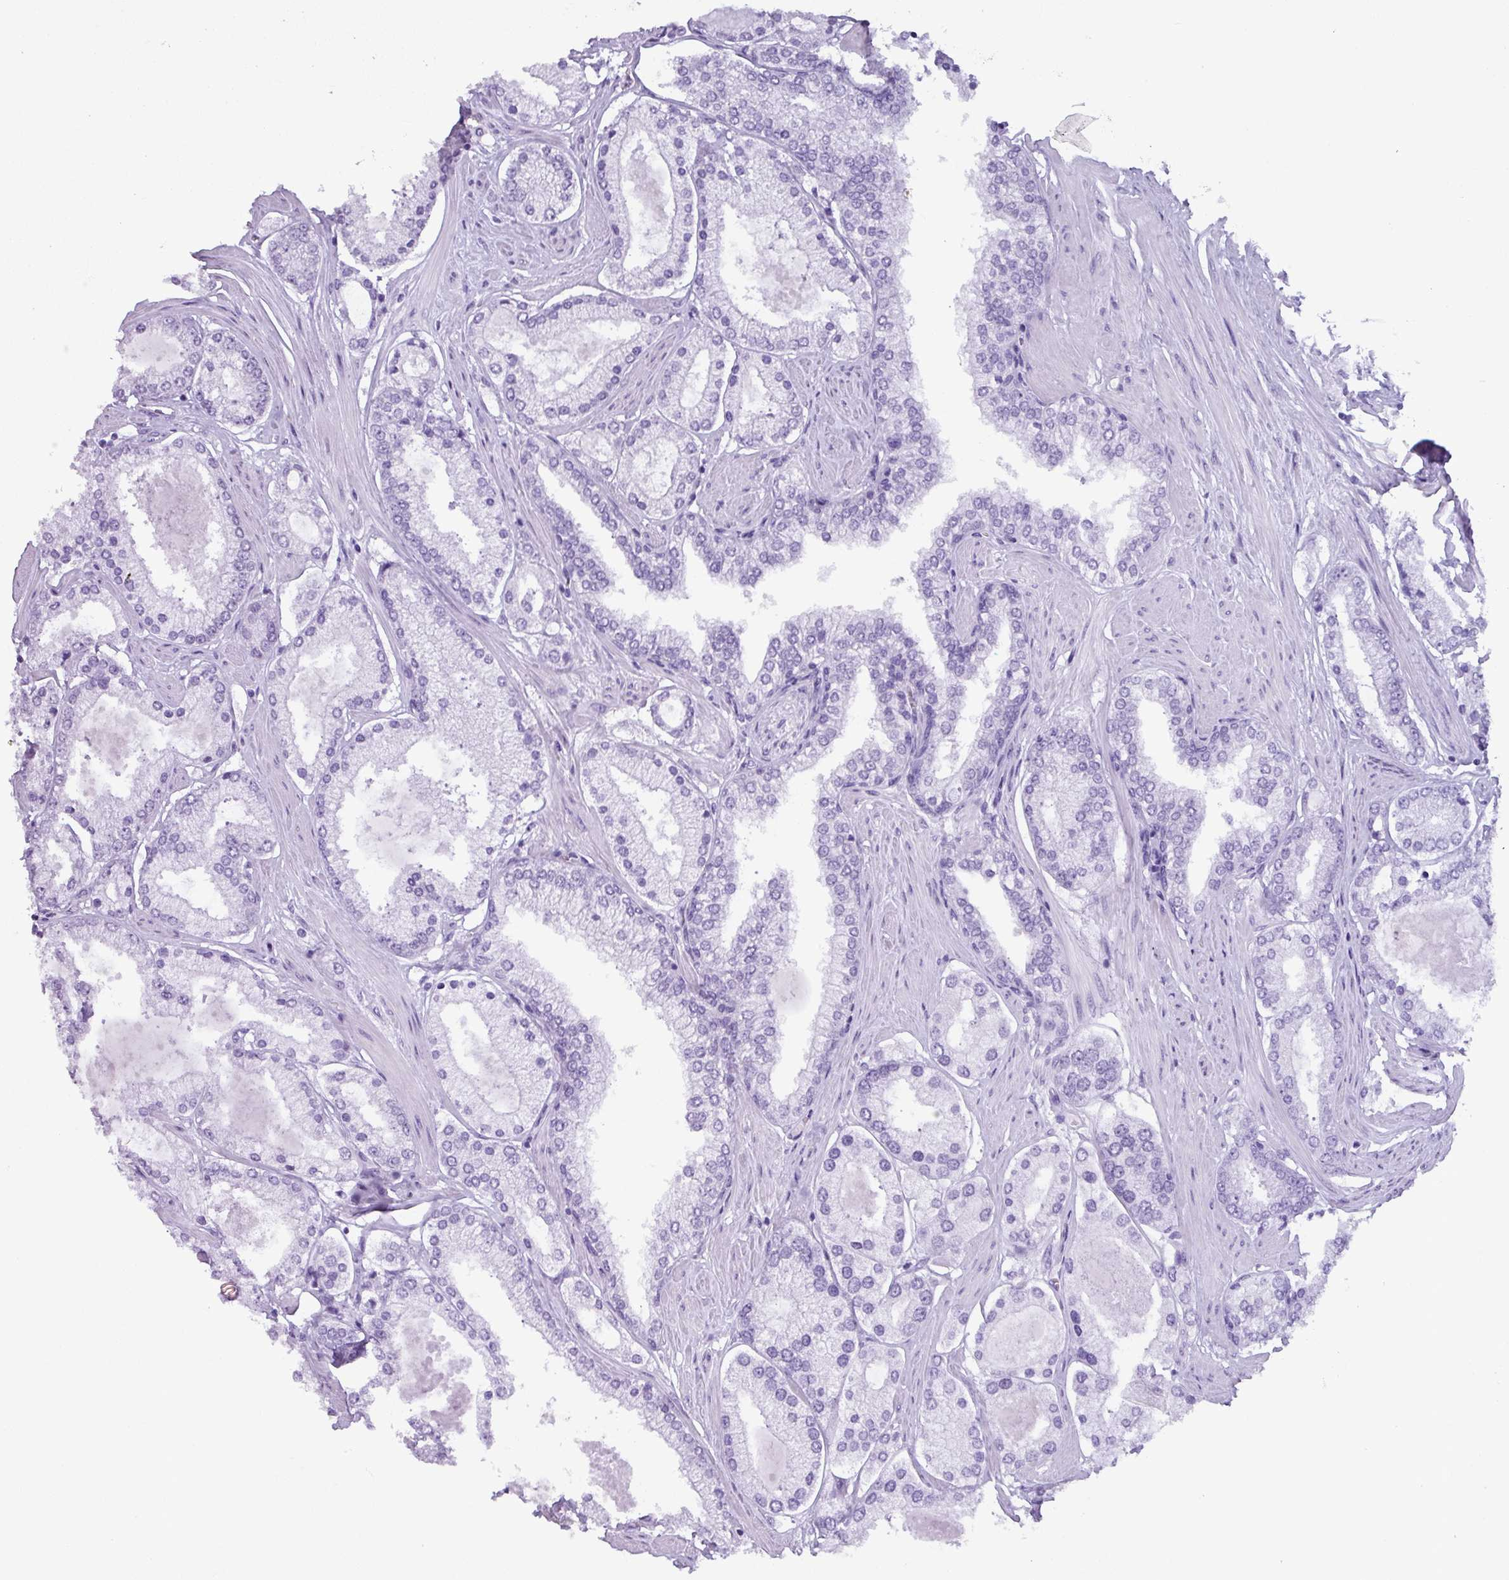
{"staining": {"intensity": "negative", "quantity": "none", "location": "none"}, "tissue": "prostate cancer", "cell_type": "Tumor cells", "image_type": "cancer", "snomed": [{"axis": "morphology", "description": "Adenocarcinoma, Low grade"}, {"axis": "topography", "description": "Prostate"}], "caption": "A photomicrograph of human low-grade adenocarcinoma (prostate) is negative for staining in tumor cells.", "gene": "ZNF524", "patient": {"sex": "male", "age": 42}}